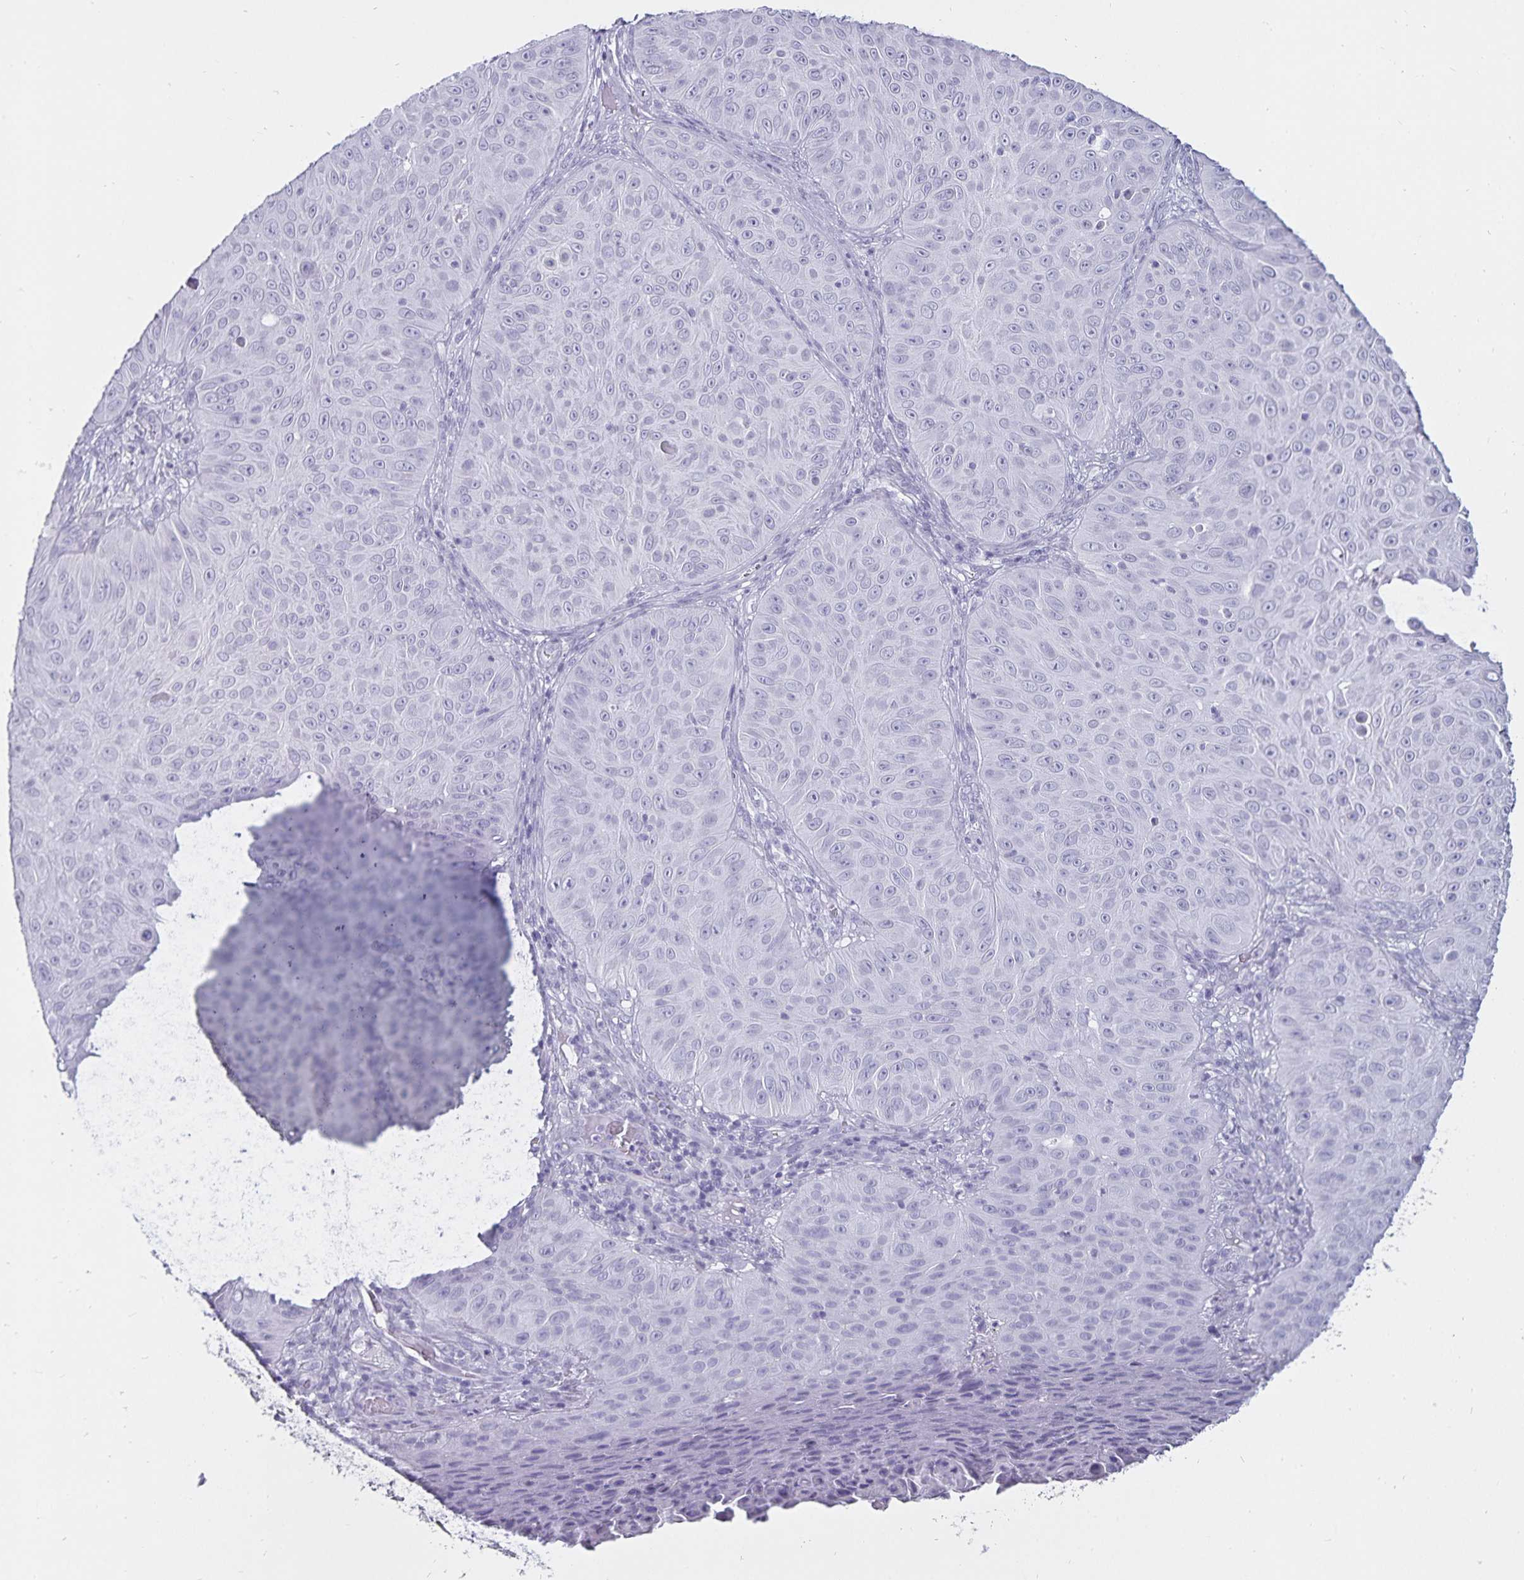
{"staining": {"intensity": "negative", "quantity": "none", "location": "none"}, "tissue": "skin cancer", "cell_type": "Tumor cells", "image_type": "cancer", "snomed": [{"axis": "morphology", "description": "Squamous cell carcinoma, NOS"}, {"axis": "topography", "description": "Skin"}], "caption": "The histopathology image reveals no staining of tumor cells in skin squamous cell carcinoma.", "gene": "DEFA6", "patient": {"sex": "male", "age": 82}}